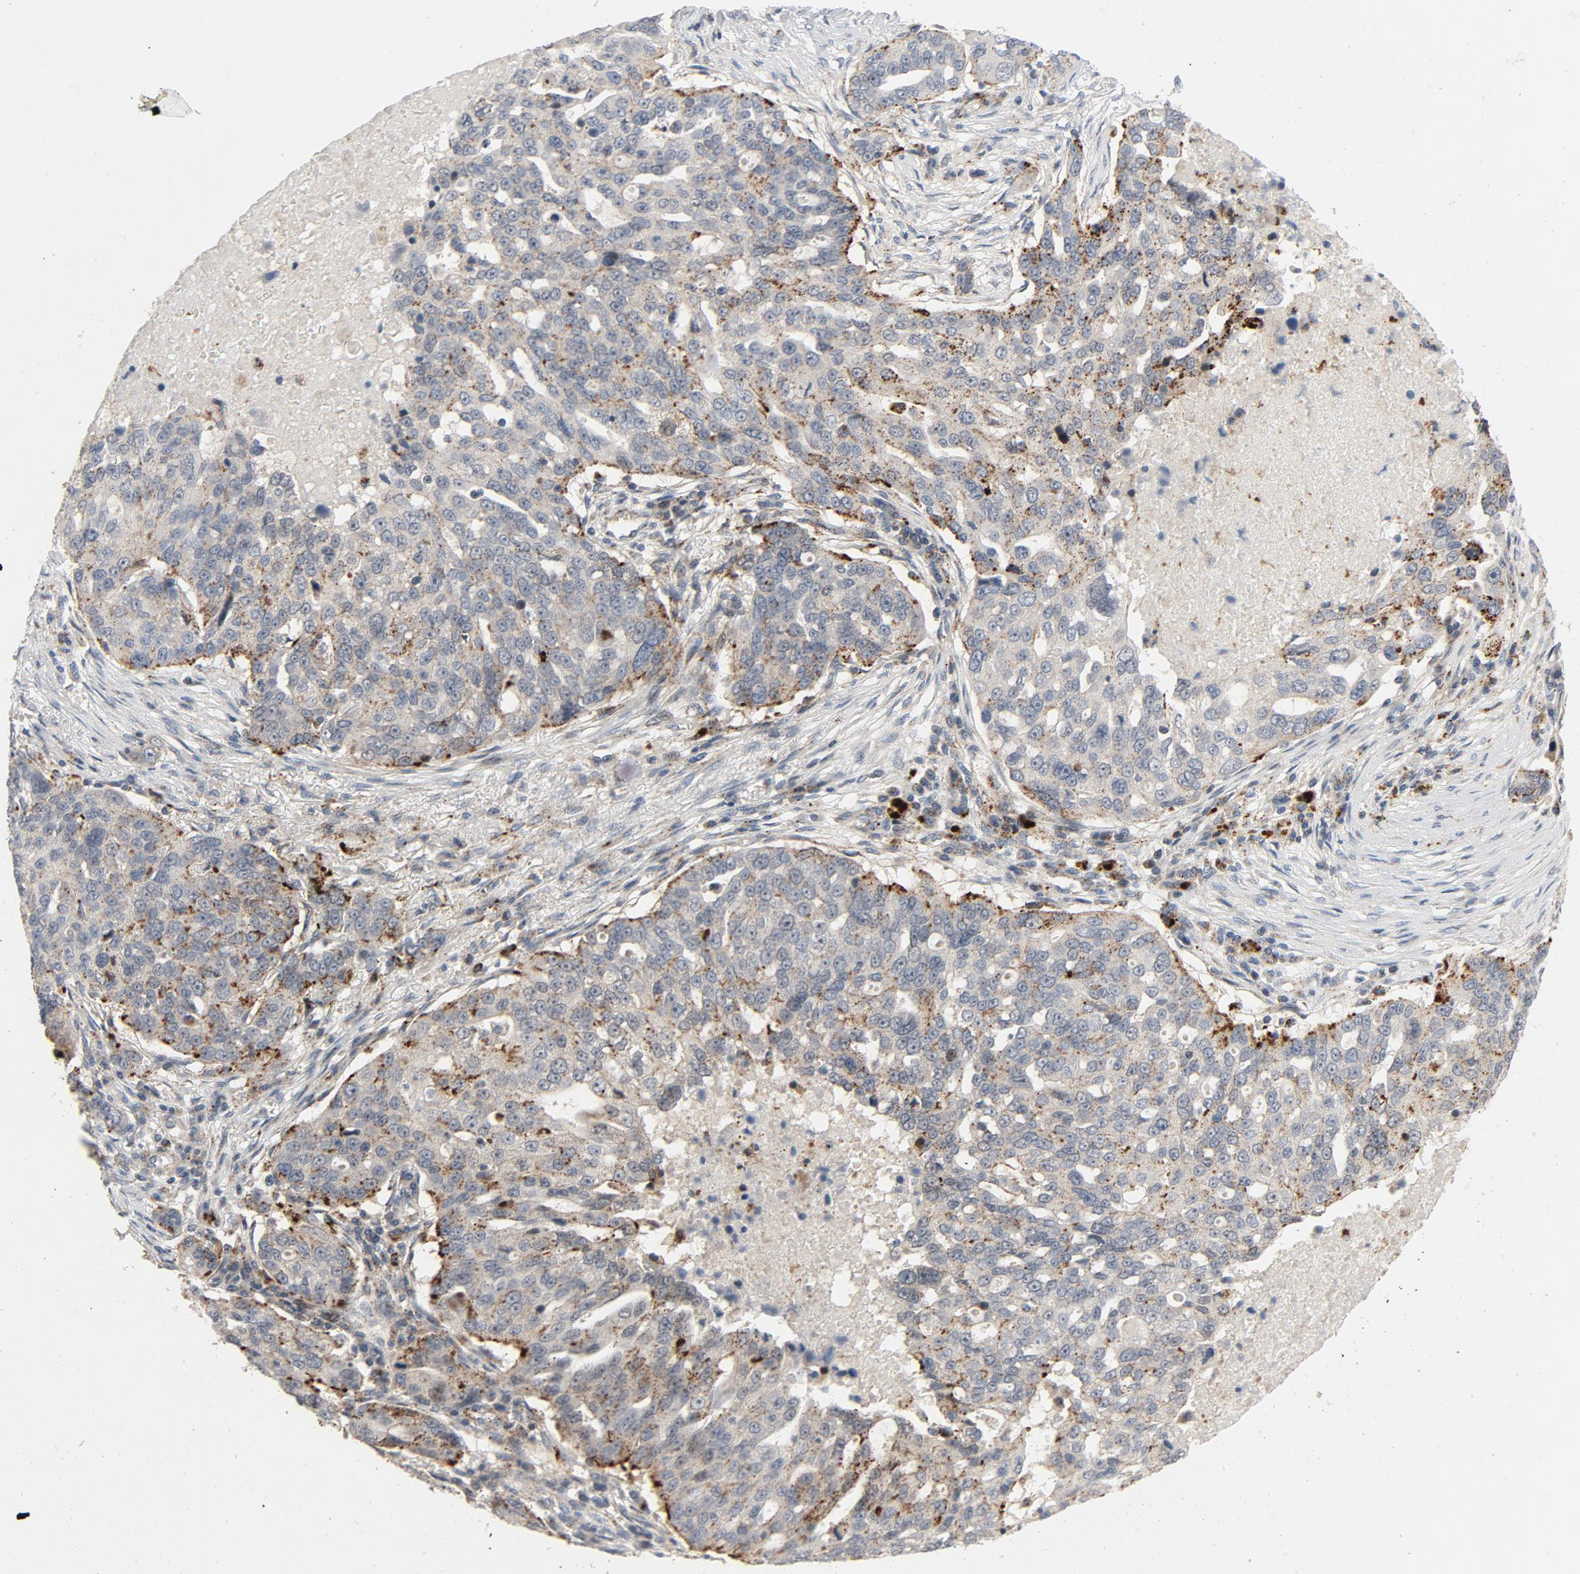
{"staining": {"intensity": "strong", "quantity": "25%-75%", "location": "cytoplasmic/membranous"}, "tissue": "ovarian cancer", "cell_type": "Tumor cells", "image_type": "cancer", "snomed": [{"axis": "morphology", "description": "Cystadenocarcinoma, serous, NOS"}, {"axis": "topography", "description": "Ovary"}], "caption": "Ovarian serous cystadenocarcinoma stained with a brown dye demonstrates strong cytoplasmic/membranous positive staining in approximately 25%-75% of tumor cells.", "gene": "AKT2", "patient": {"sex": "female", "age": 82}}